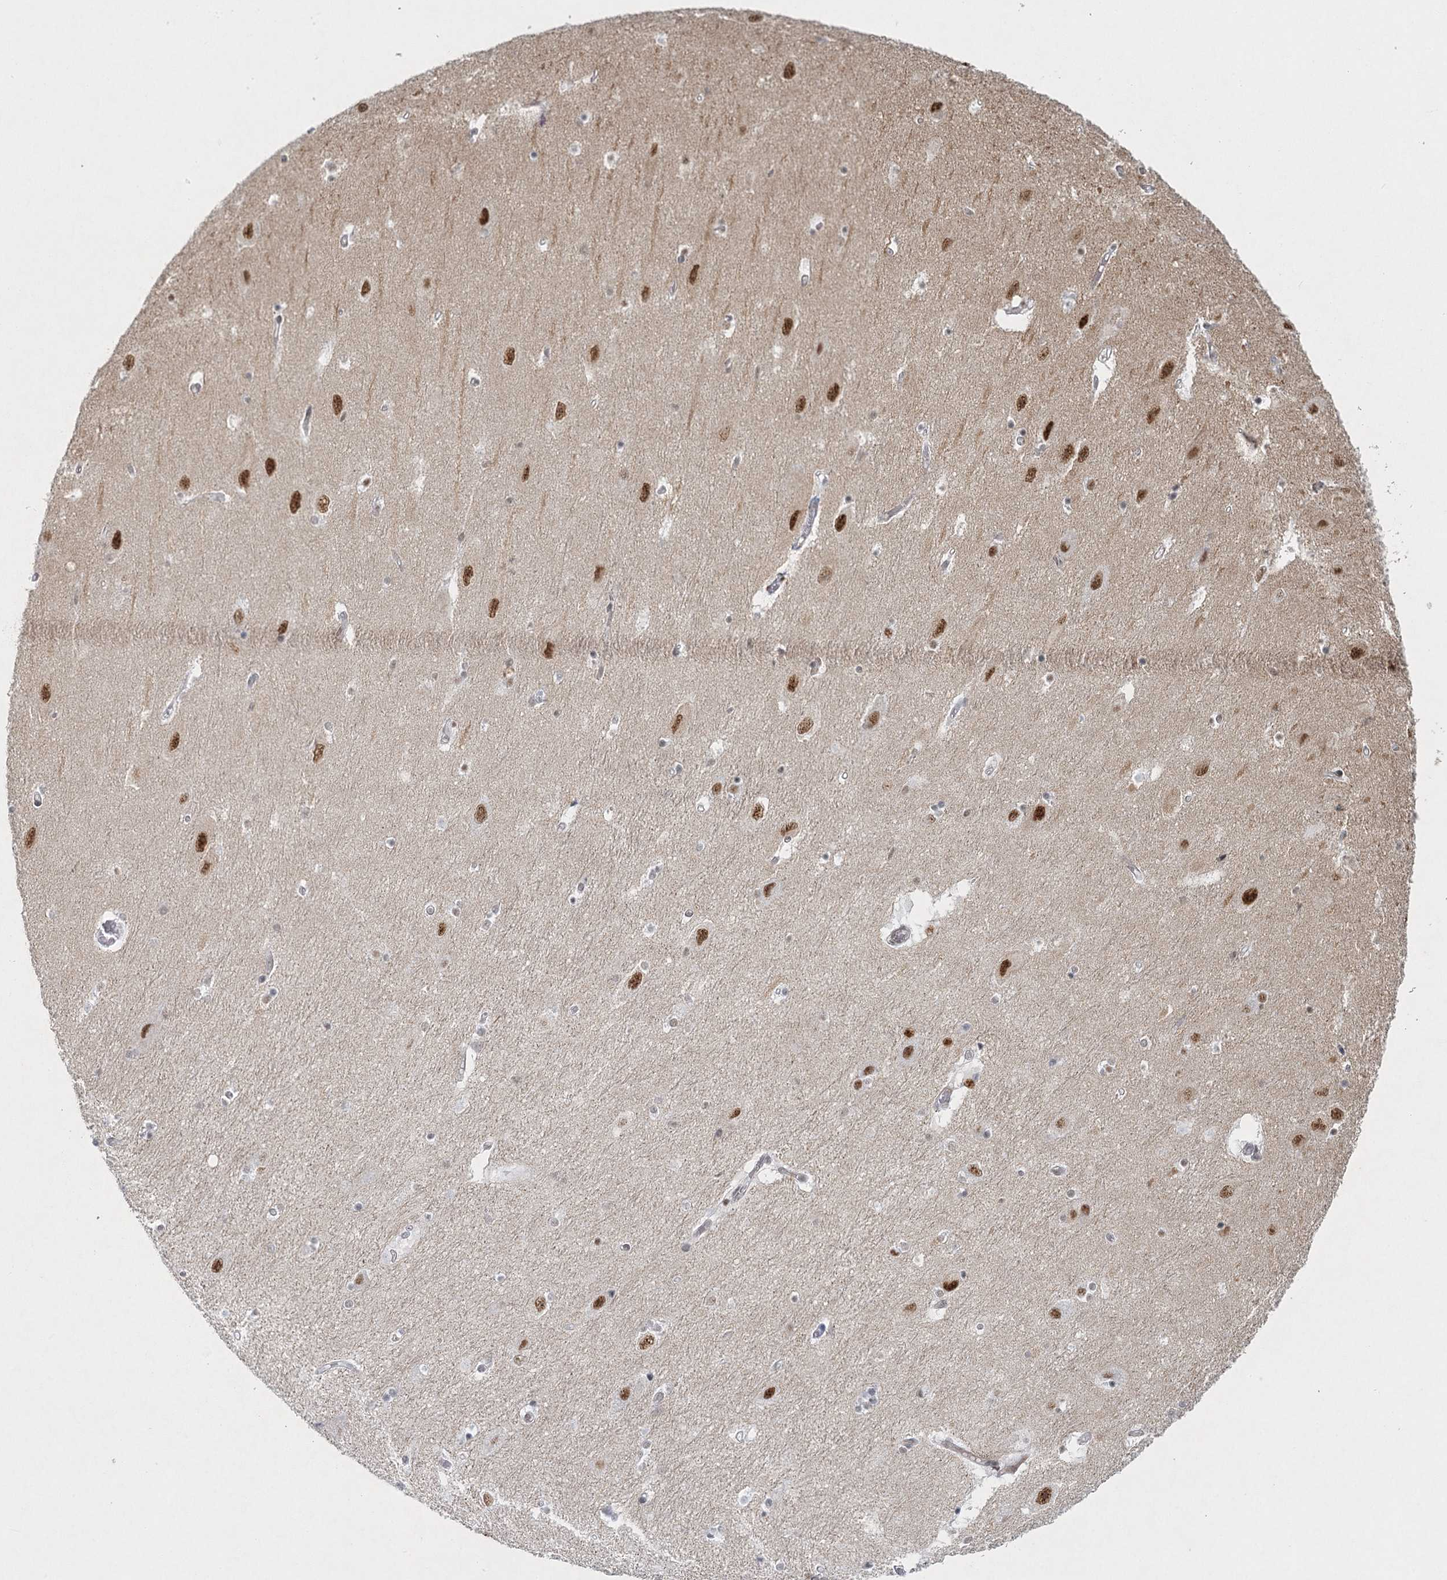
{"staining": {"intensity": "moderate", "quantity": "<25%", "location": "cytoplasmic/membranous,nuclear"}, "tissue": "hippocampus", "cell_type": "Glial cells", "image_type": "normal", "snomed": [{"axis": "morphology", "description": "Normal tissue, NOS"}, {"axis": "topography", "description": "Hippocampus"}], "caption": "The histopathology image exhibits immunohistochemical staining of normal hippocampus. There is moderate cytoplasmic/membranous,nuclear staining is identified in about <25% of glial cells. The staining is performed using DAB (3,3'-diaminobenzidine) brown chromogen to label protein expression. The nuclei are counter-stained blue using hematoxylin.", "gene": "U2SURP", "patient": {"sex": "female", "age": 54}}